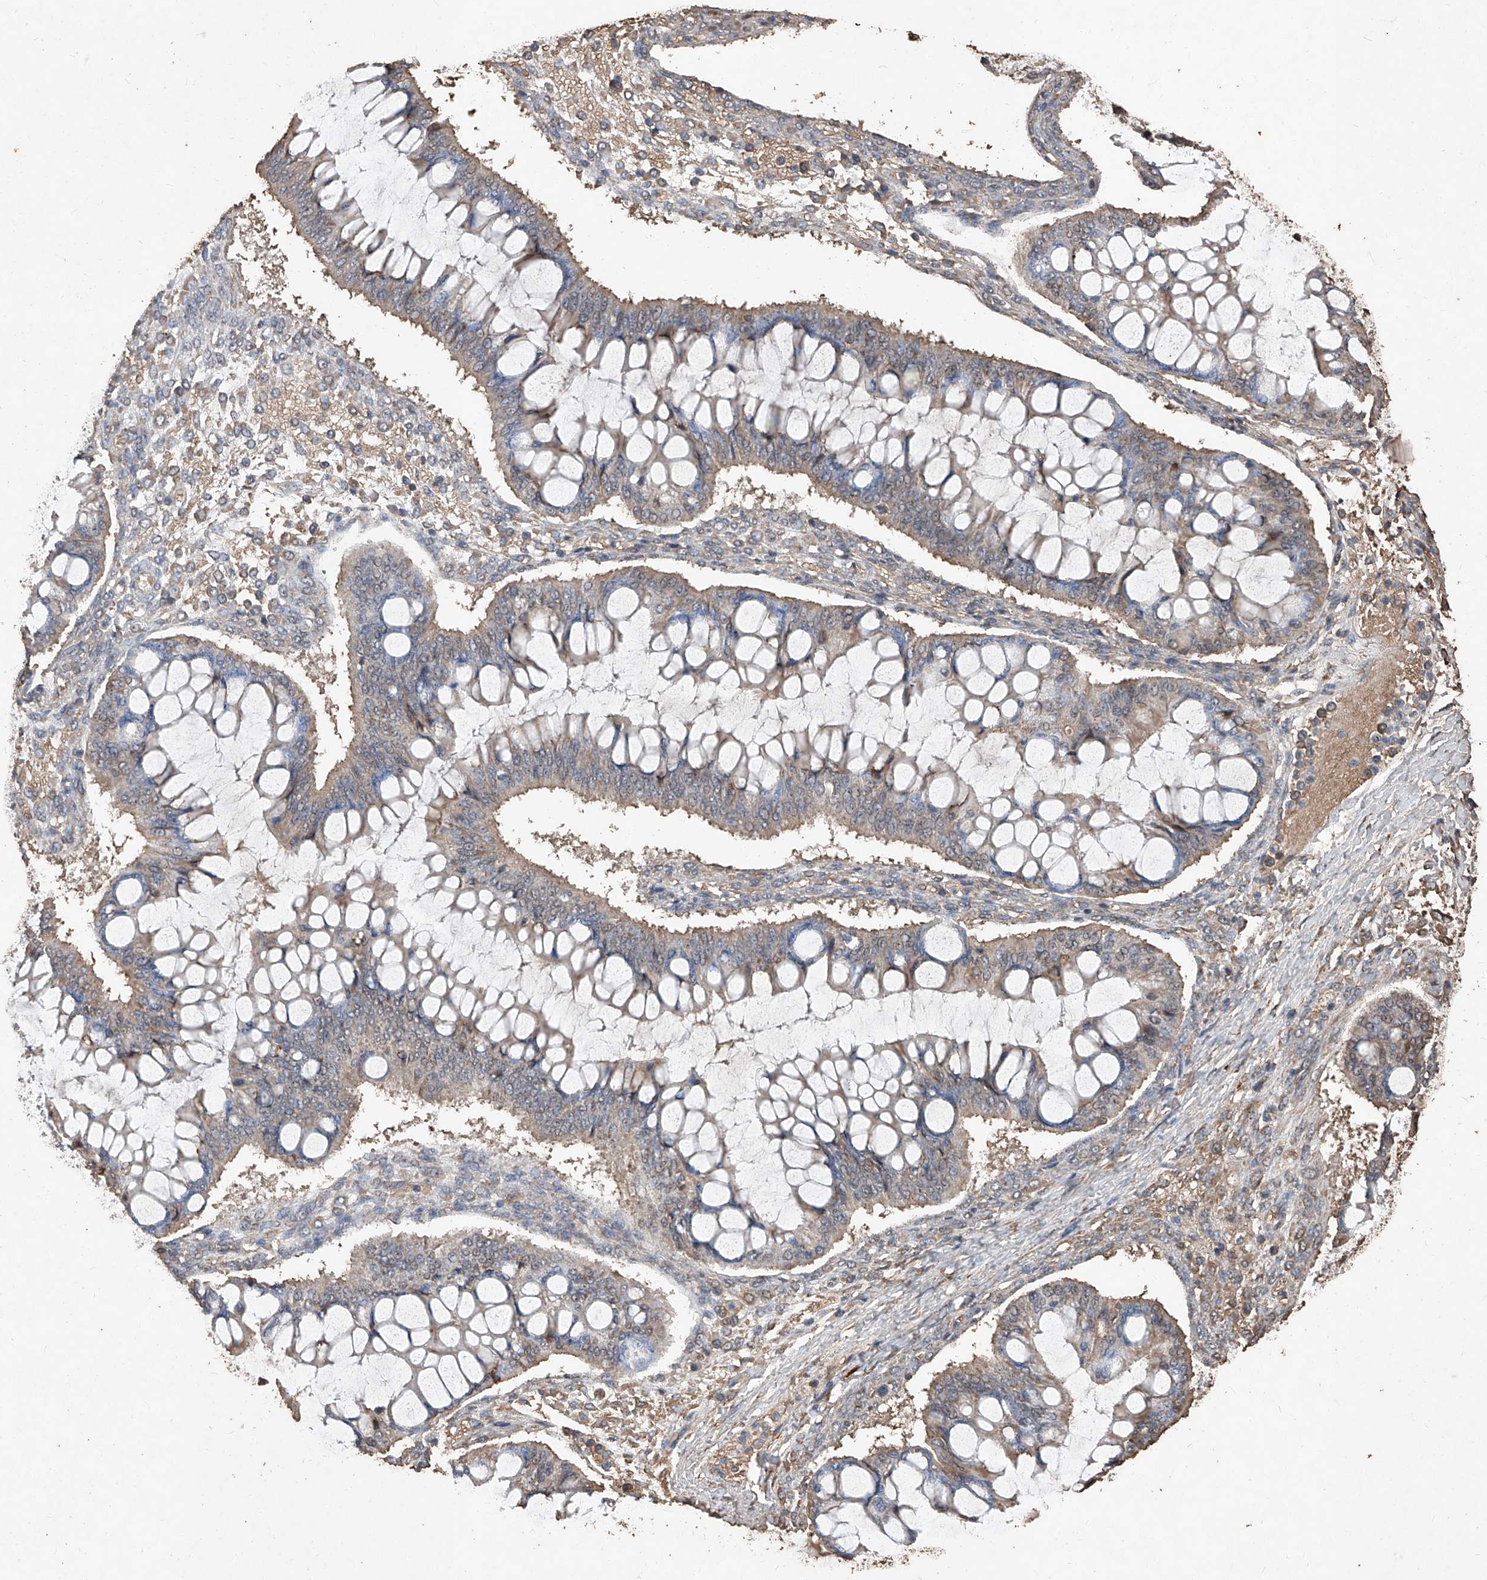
{"staining": {"intensity": "weak", "quantity": "<25%", "location": "cytoplasmic/membranous"}, "tissue": "ovarian cancer", "cell_type": "Tumor cells", "image_type": "cancer", "snomed": [{"axis": "morphology", "description": "Cystadenocarcinoma, mucinous, NOS"}, {"axis": "topography", "description": "Ovary"}], "caption": "Immunohistochemistry of human ovarian cancer (mucinous cystadenocarcinoma) exhibits no expression in tumor cells.", "gene": "EML1", "patient": {"sex": "female", "age": 73}}